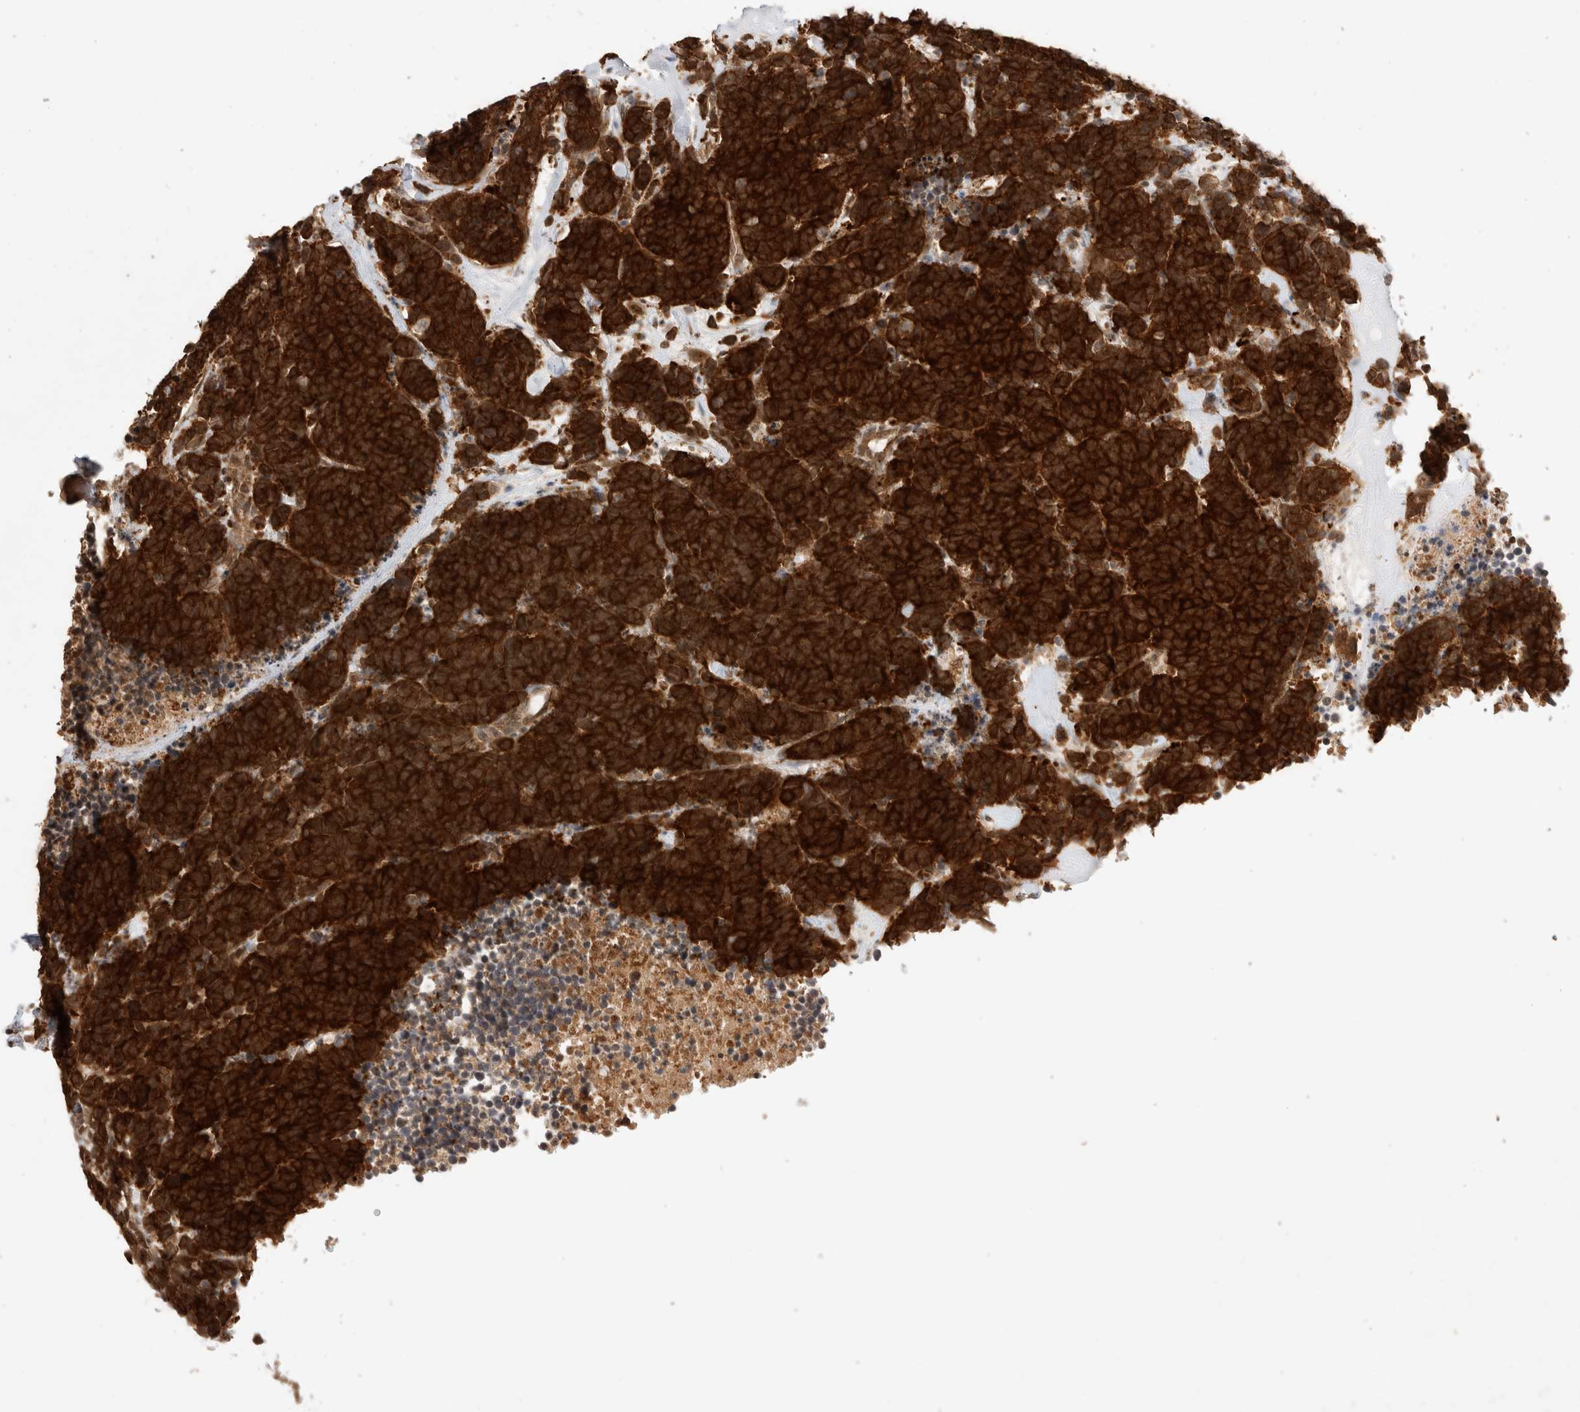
{"staining": {"intensity": "strong", "quantity": ">75%", "location": "cytoplasmic/membranous"}, "tissue": "carcinoid", "cell_type": "Tumor cells", "image_type": "cancer", "snomed": [{"axis": "morphology", "description": "Carcinoma, NOS"}, {"axis": "morphology", "description": "Carcinoid, malignant, NOS"}, {"axis": "topography", "description": "Urinary bladder"}], "caption": "Strong cytoplasmic/membranous protein expression is identified in approximately >75% of tumor cells in carcinoma. The protein is shown in brown color, while the nuclei are stained blue.", "gene": "FAM221A", "patient": {"sex": "male", "age": 57}}